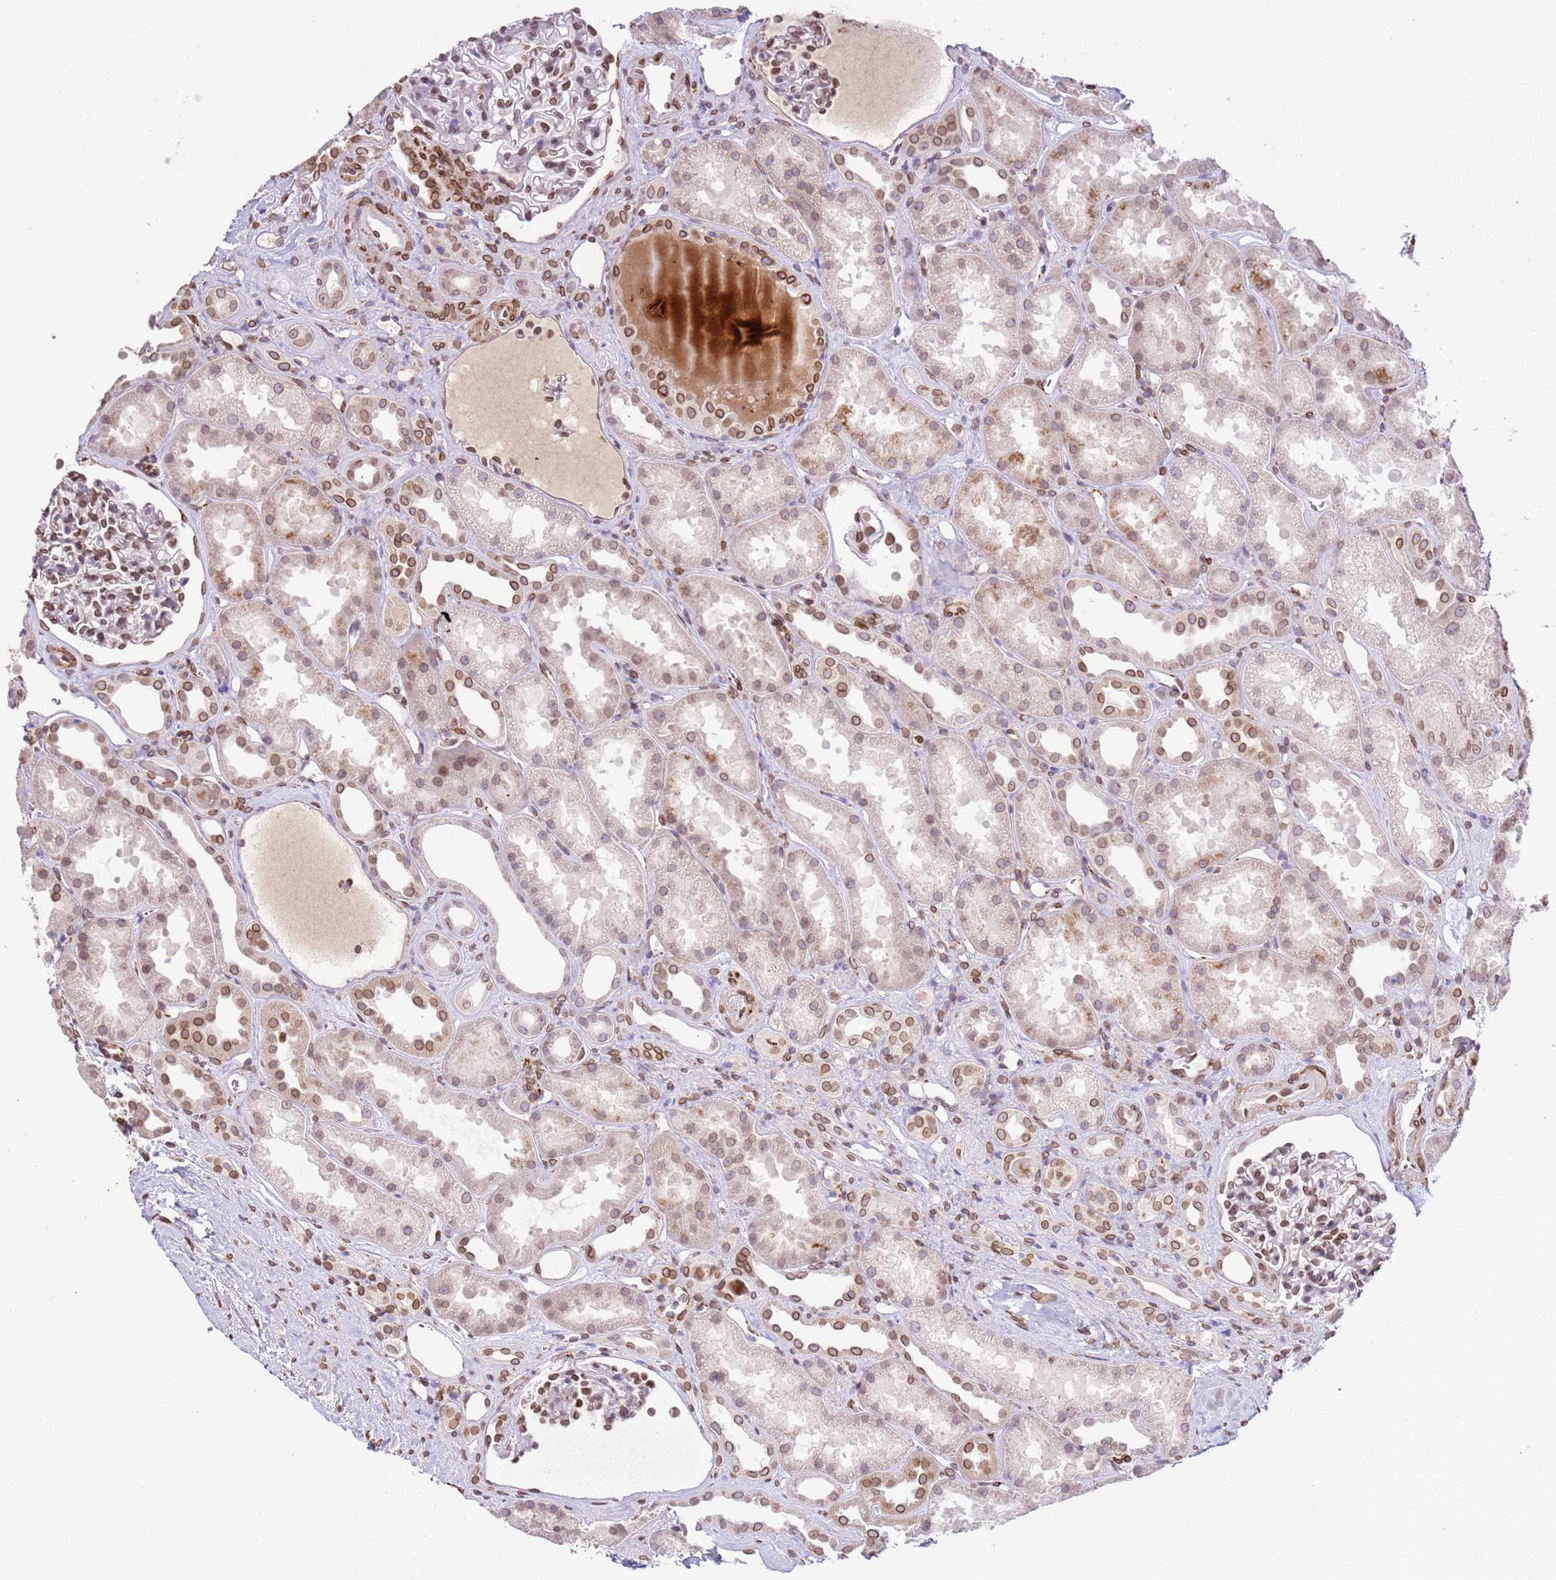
{"staining": {"intensity": "moderate", "quantity": ">75%", "location": "cytoplasmic/membranous,nuclear"}, "tissue": "kidney", "cell_type": "Cells in glomeruli", "image_type": "normal", "snomed": [{"axis": "morphology", "description": "Normal tissue, NOS"}, {"axis": "topography", "description": "Kidney"}], "caption": "Normal kidney exhibits moderate cytoplasmic/membranous,nuclear staining in approximately >75% of cells in glomeruli, visualized by immunohistochemistry. (brown staining indicates protein expression, while blue staining denotes nuclei).", "gene": "TMEM47", "patient": {"sex": "male", "age": 61}}